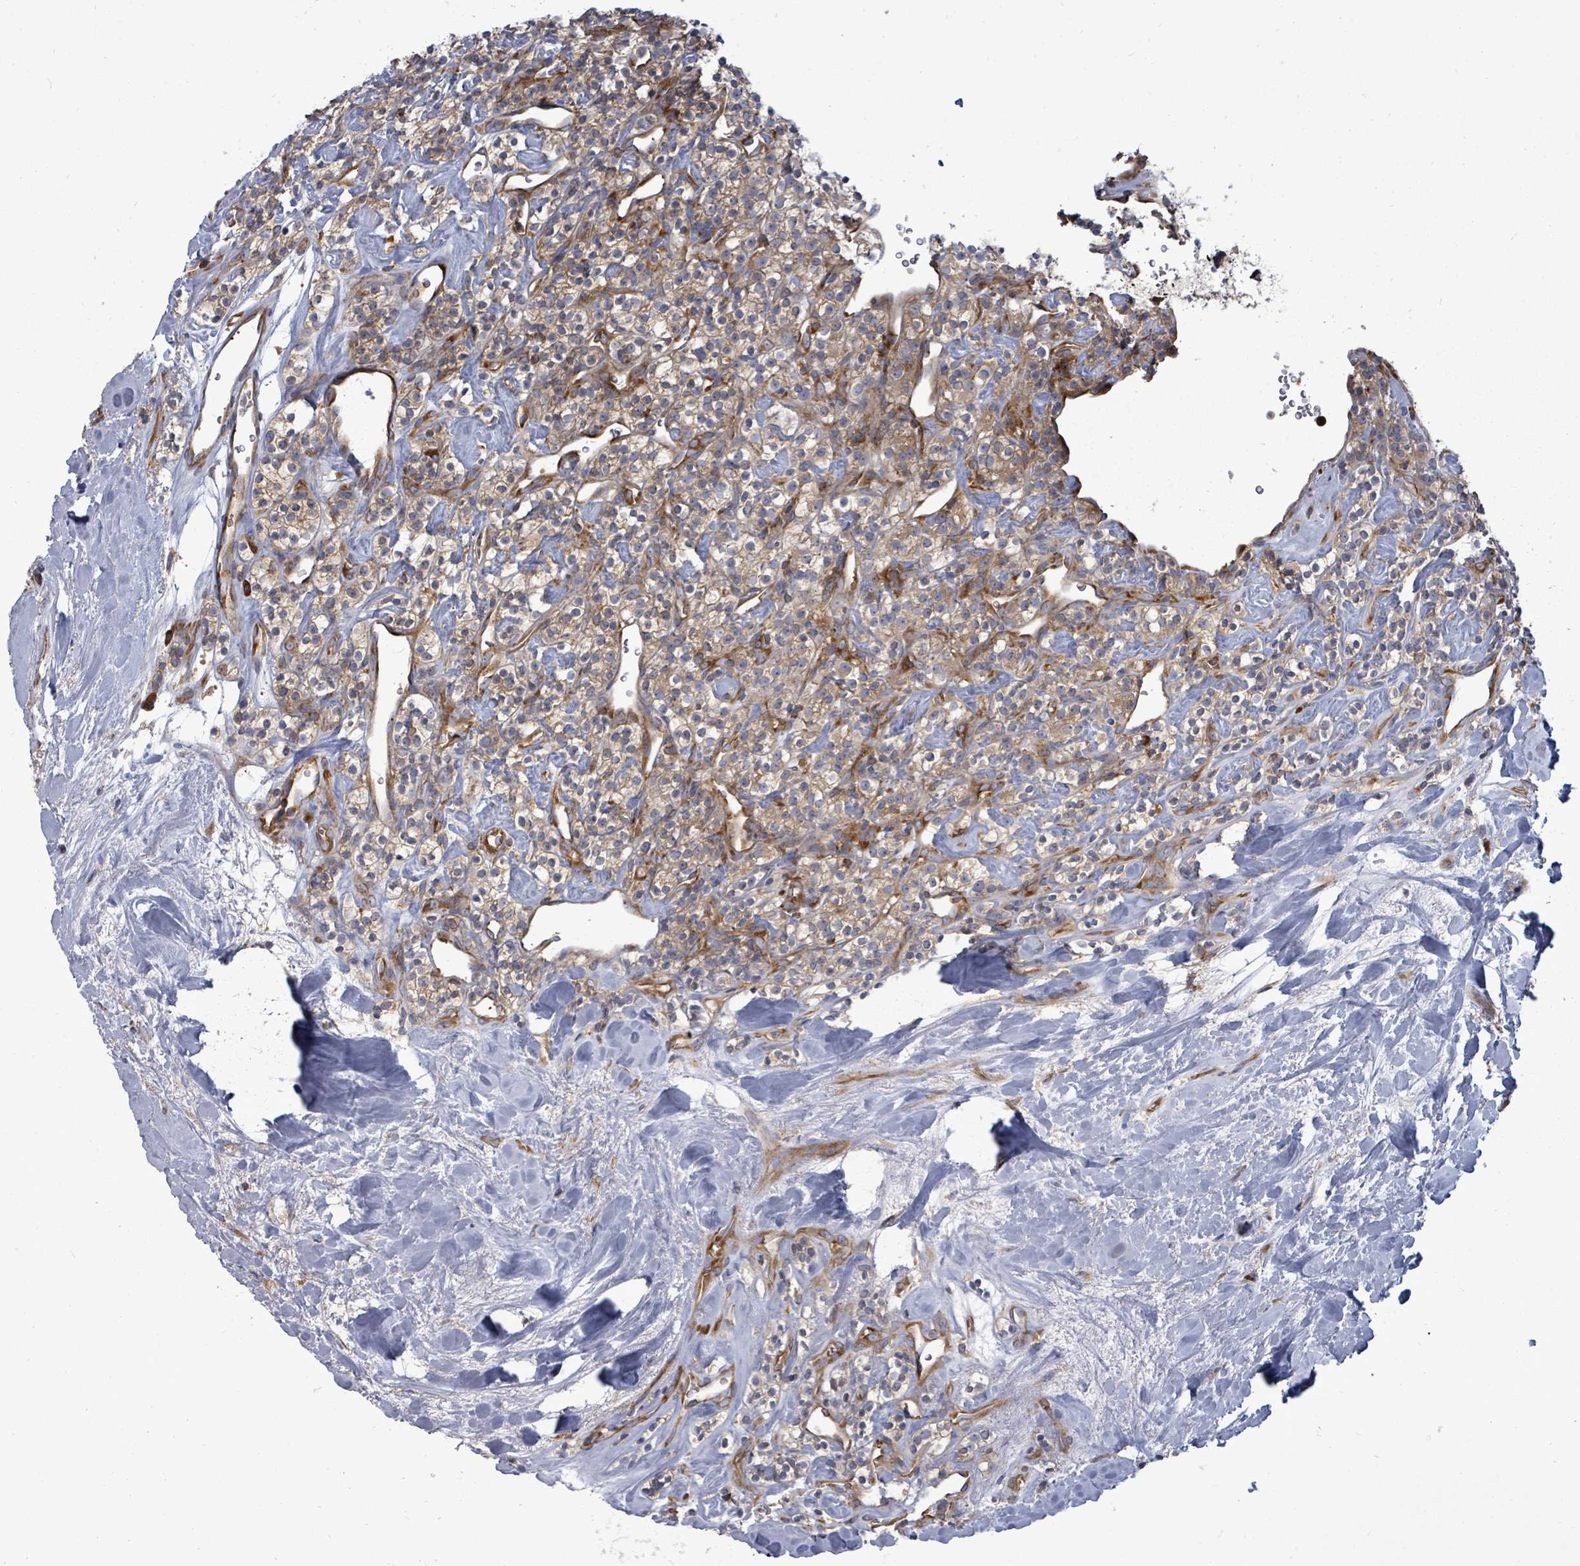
{"staining": {"intensity": "weak", "quantity": ">75%", "location": "cytoplasmic/membranous"}, "tissue": "renal cancer", "cell_type": "Tumor cells", "image_type": "cancer", "snomed": [{"axis": "morphology", "description": "Adenocarcinoma, NOS"}, {"axis": "topography", "description": "Kidney"}], "caption": "Human renal cancer (adenocarcinoma) stained with a protein marker displays weak staining in tumor cells.", "gene": "EIF3C", "patient": {"sex": "male", "age": 77}}